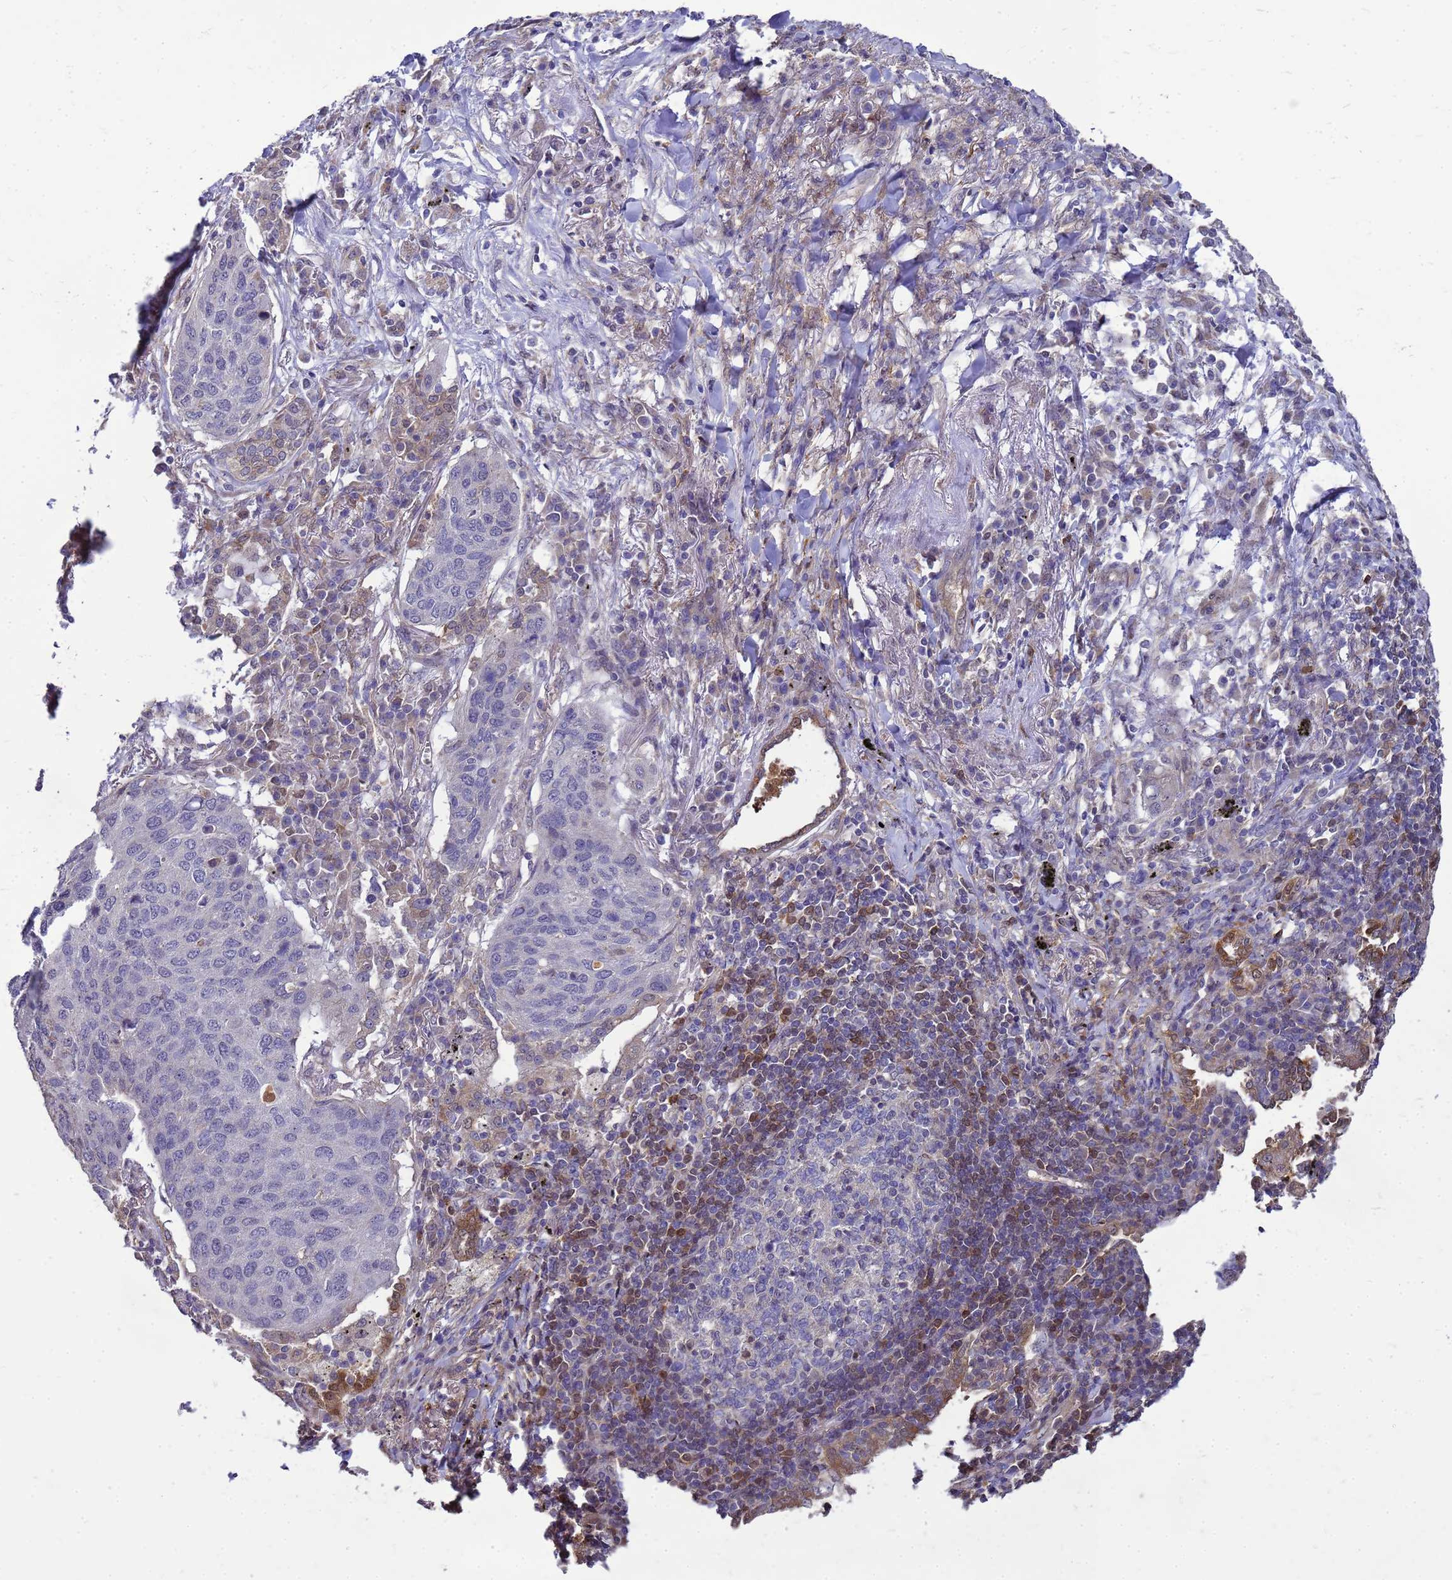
{"staining": {"intensity": "negative", "quantity": "none", "location": "none"}, "tissue": "lung cancer", "cell_type": "Tumor cells", "image_type": "cancer", "snomed": [{"axis": "morphology", "description": "Squamous cell carcinoma, NOS"}, {"axis": "topography", "description": "Lung"}], "caption": "Histopathology image shows no protein staining in tumor cells of lung cancer tissue.", "gene": "EIF4EBP3", "patient": {"sex": "female", "age": 63}}